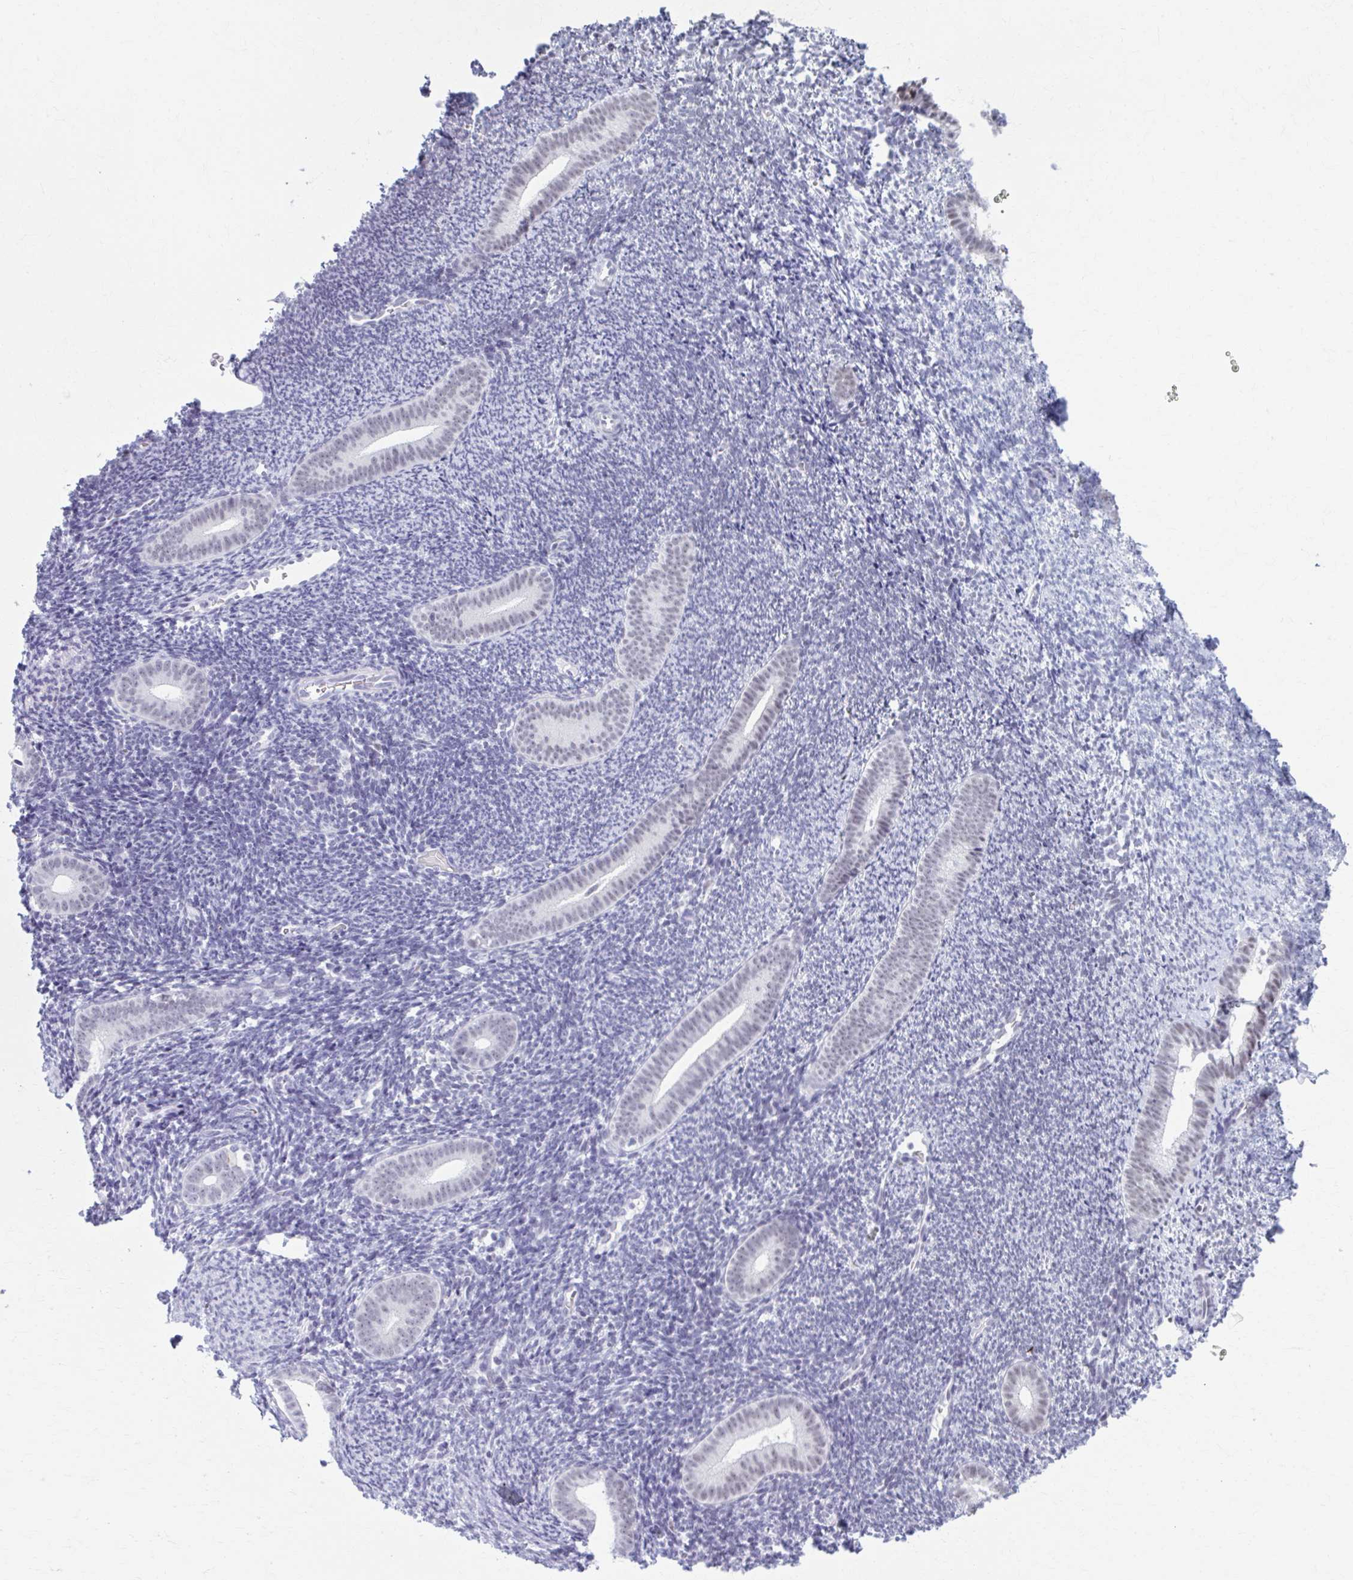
{"staining": {"intensity": "negative", "quantity": "none", "location": "none"}, "tissue": "endometrium", "cell_type": "Cells in endometrial stroma", "image_type": "normal", "snomed": [{"axis": "morphology", "description": "Normal tissue, NOS"}, {"axis": "topography", "description": "Endometrium"}], "caption": "There is no significant staining in cells in endometrial stroma of endometrium. Nuclei are stained in blue.", "gene": "CCDC105", "patient": {"sex": "female", "age": 39}}